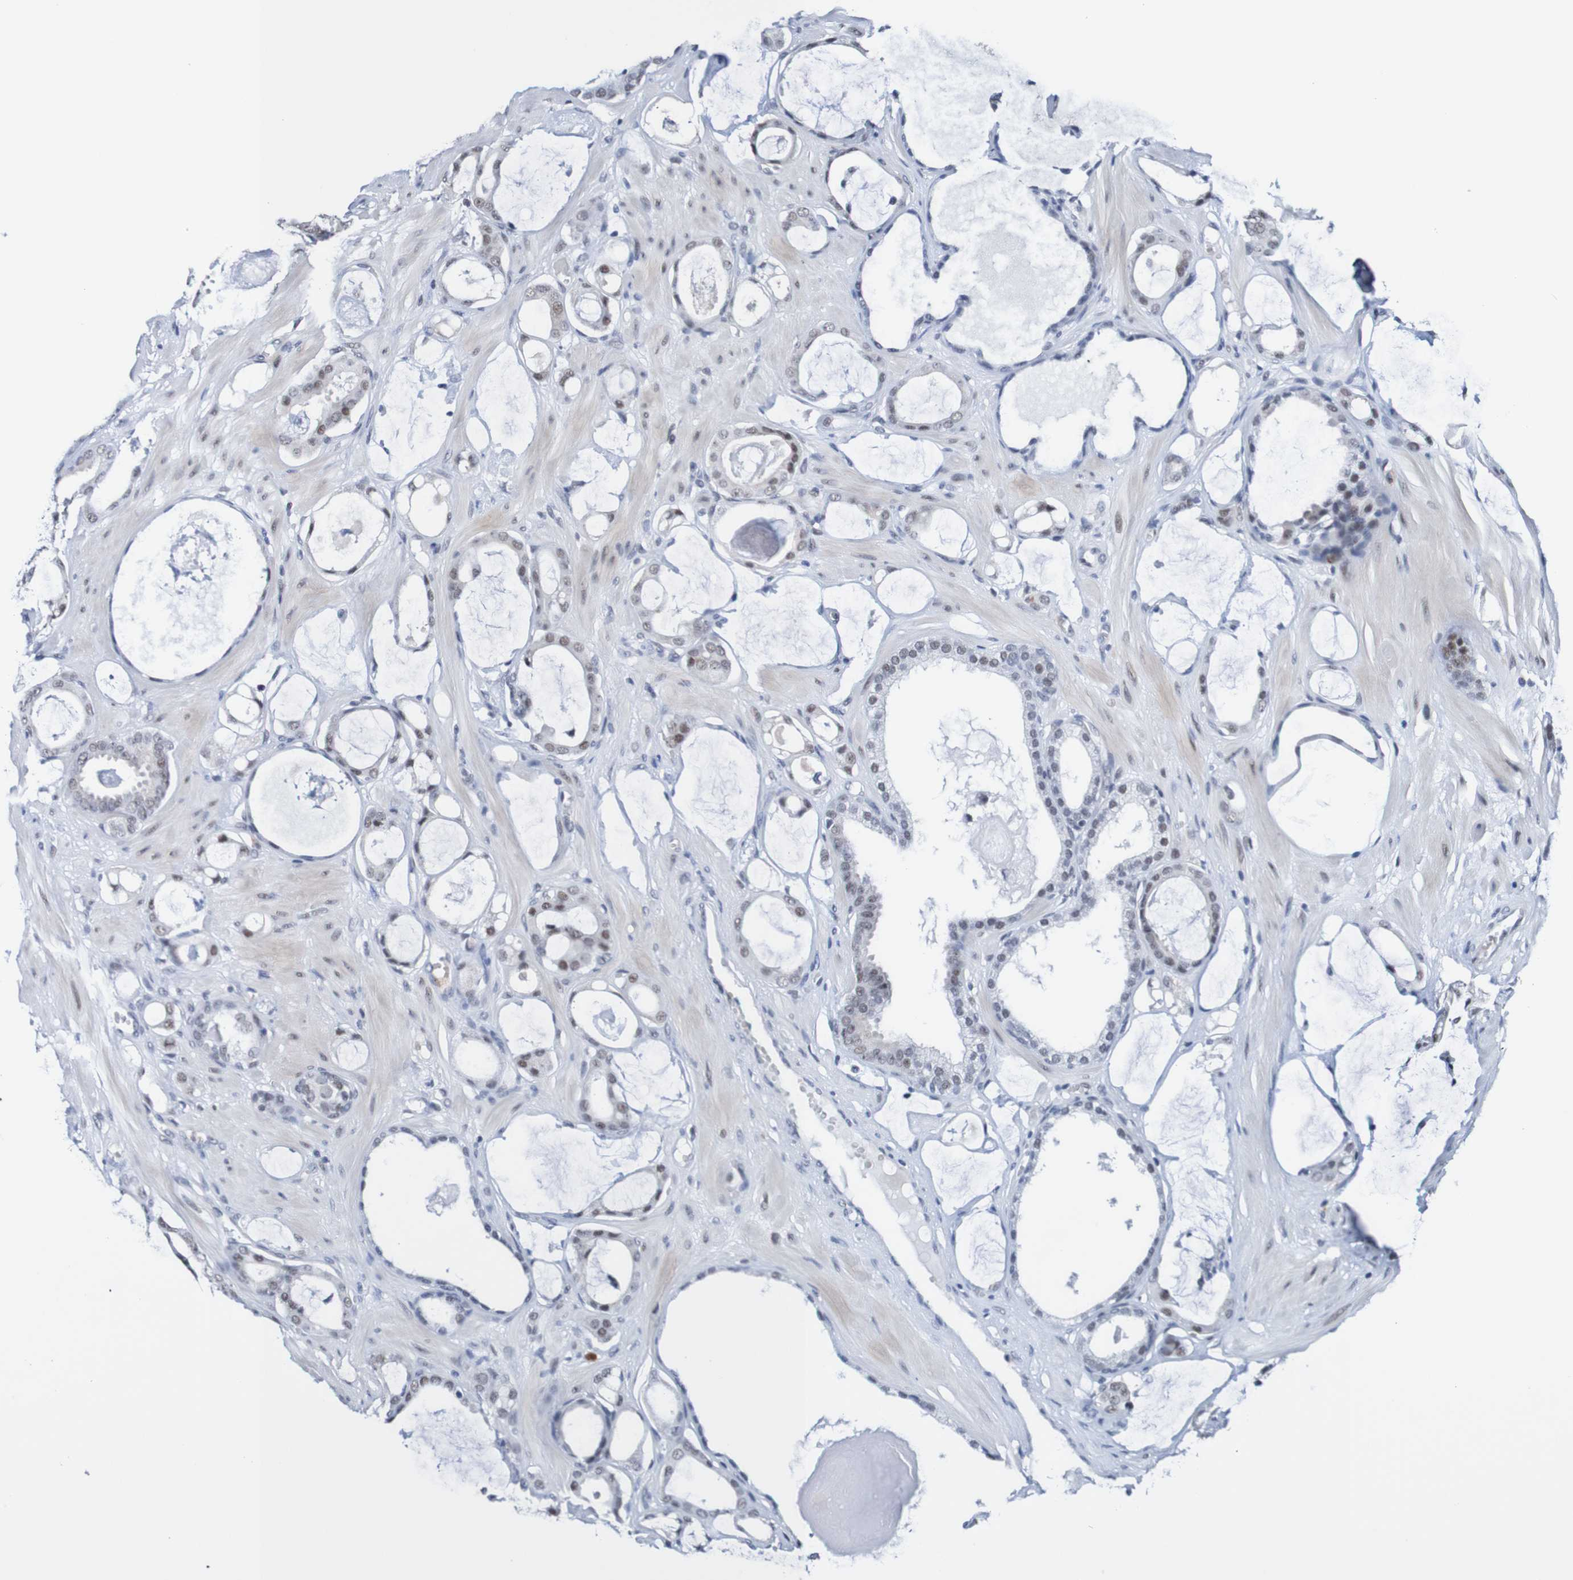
{"staining": {"intensity": "weak", "quantity": "25%-75%", "location": "nuclear"}, "tissue": "prostate cancer", "cell_type": "Tumor cells", "image_type": "cancer", "snomed": [{"axis": "morphology", "description": "Adenocarcinoma, Low grade"}, {"axis": "topography", "description": "Prostate"}], "caption": "Adenocarcinoma (low-grade) (prostate) tissue demonstrates weak nuclear expression in approximately 25%-75% of tumor cells The staining was performed using DAB (3,3'-diaminobenzidine), with brown indicating positive protein expression. Nuclei are stained blue with hematoxylin.", "gene": "CDC5L", "patient": {"sex": "male", "age": 53}}